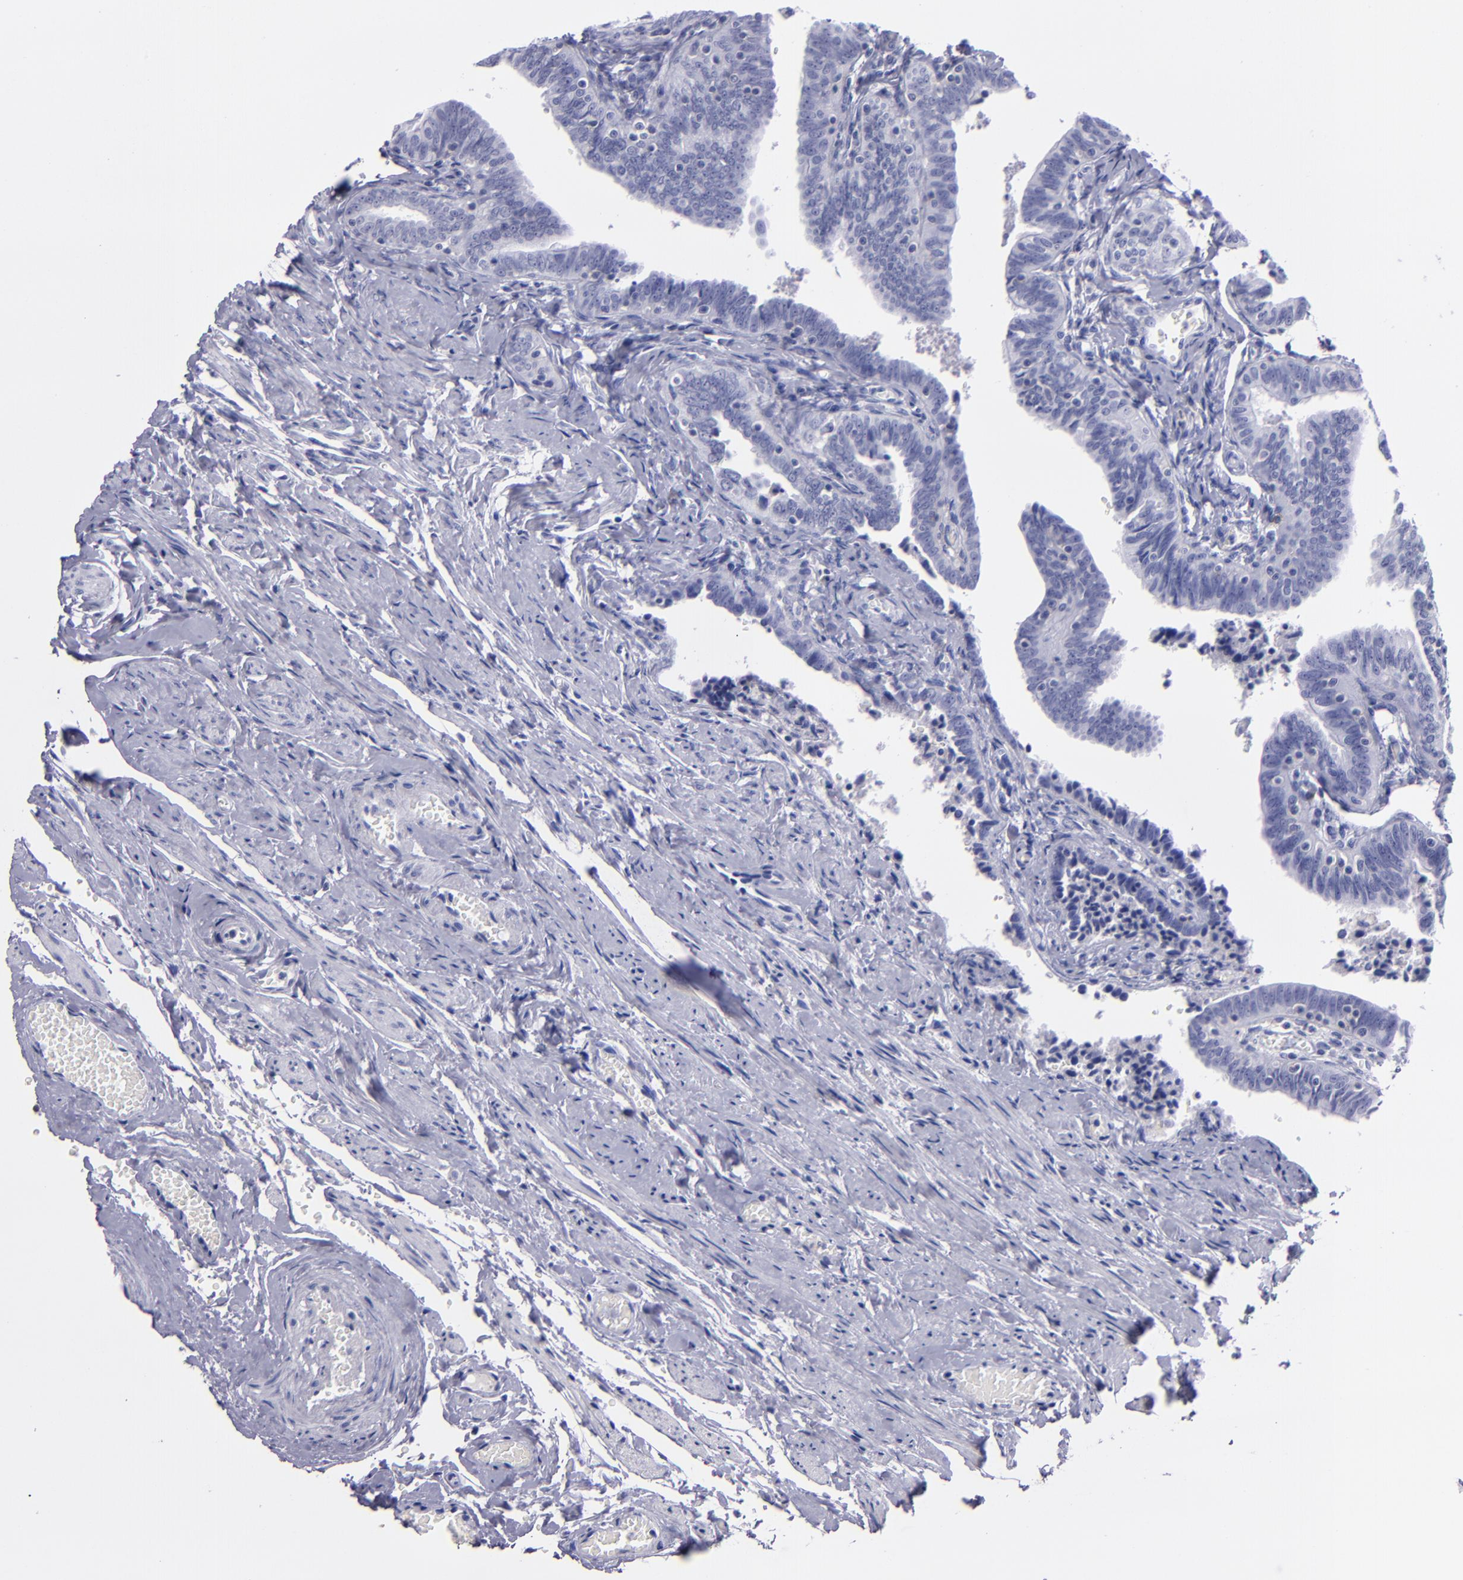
{"staining": {"intensity": "negative", "quantity": "none", "location": "none"}, "tissue": "fallopian tube", "cell_type": "Glandular cells", "image_type": "normal", "snomed": [{"axis": "morphology", "description": "Normal tissue, NOS"}, {"axis": "topography", "description": "Fallopian tube"}, {"axis": "topography", "description": "Ovary"}], "caption": "Image shows no protein positivity in glandular cells of benign fallopian tube.", "gene": "CD37", "patient": {"sex": "female", "age": 69}}